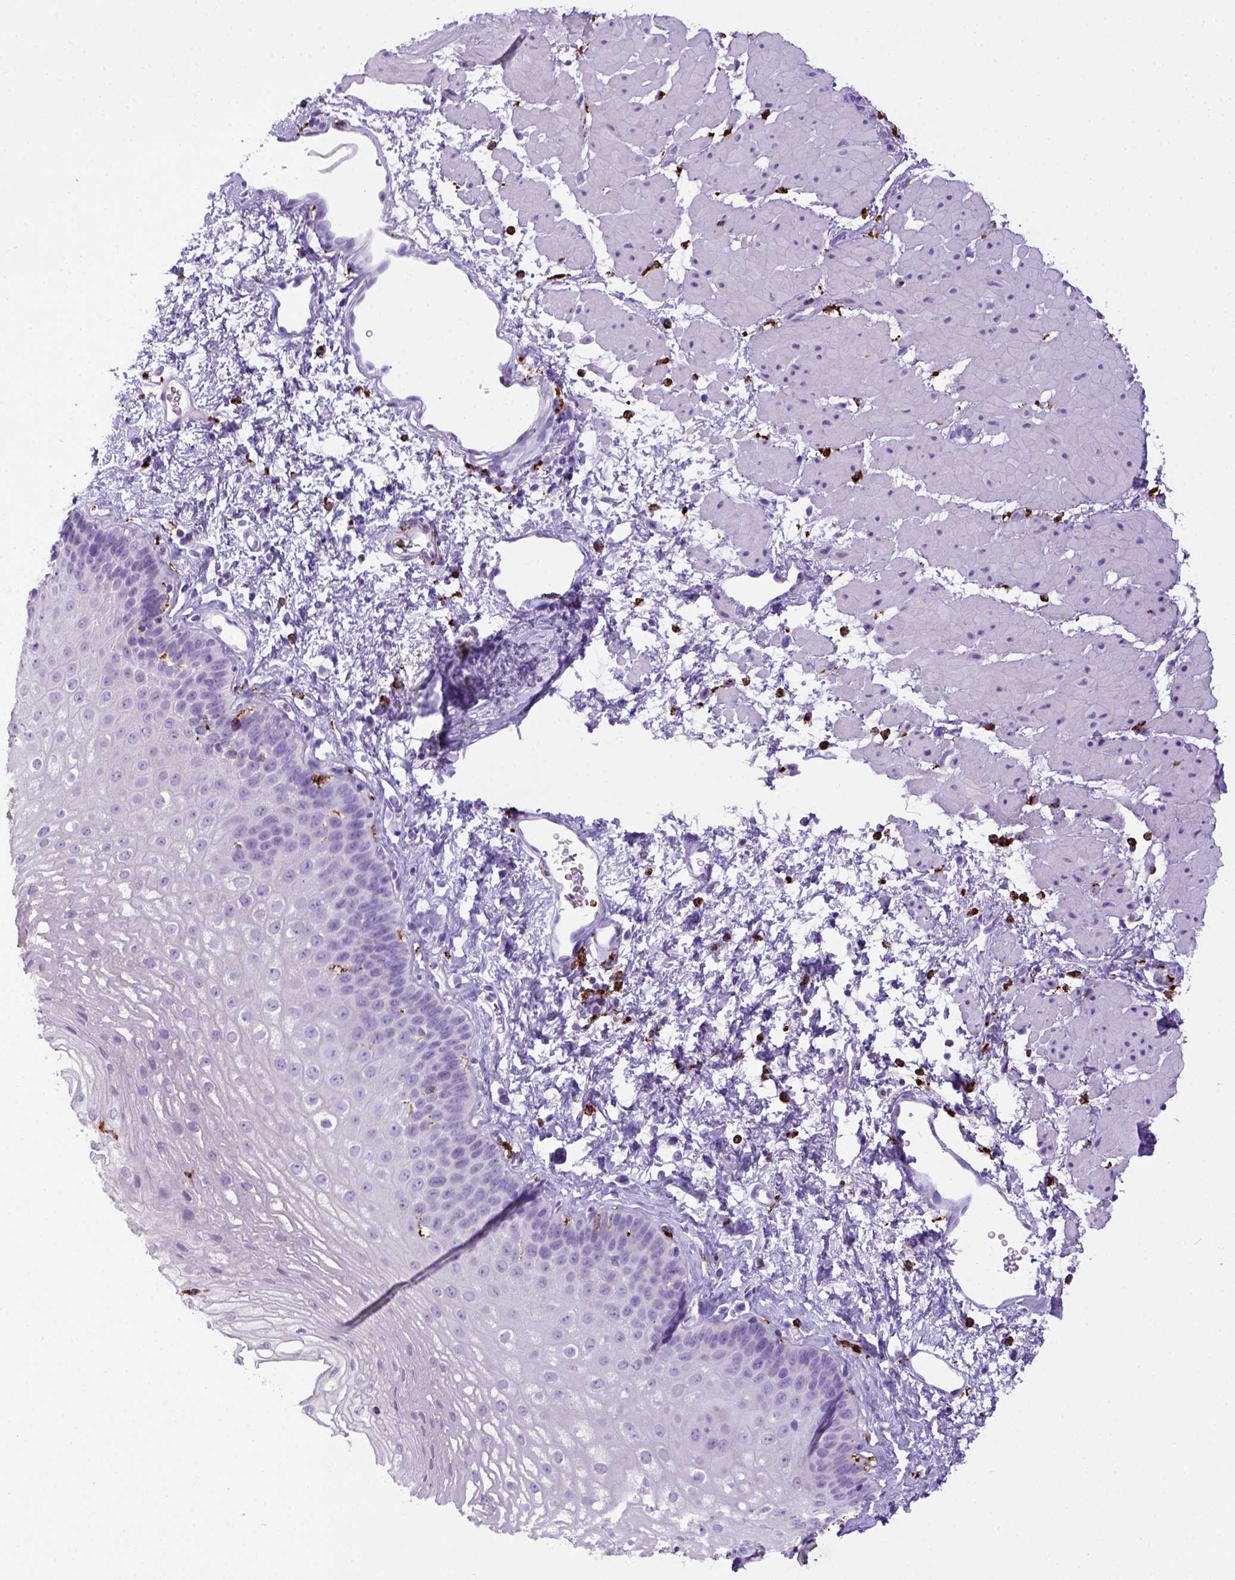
{"staining": {"intensity": "negative", "quantity": "none", "location": "none"}, "tissue": "esophagus", "cell_type": "Squamous epithelial cells", "image_type": "normal", "snomed": [{"axis": "morphology", "description": "Normal tissue, NOS"}, {"axis": "topography", "description": "Esophagus"}], "caption": "IHC of unremarkable human esophagus exhibits no expression in squamous epithelial cells.", "gene": "CD68", "patient": {"sex": "female", "age": 62}}